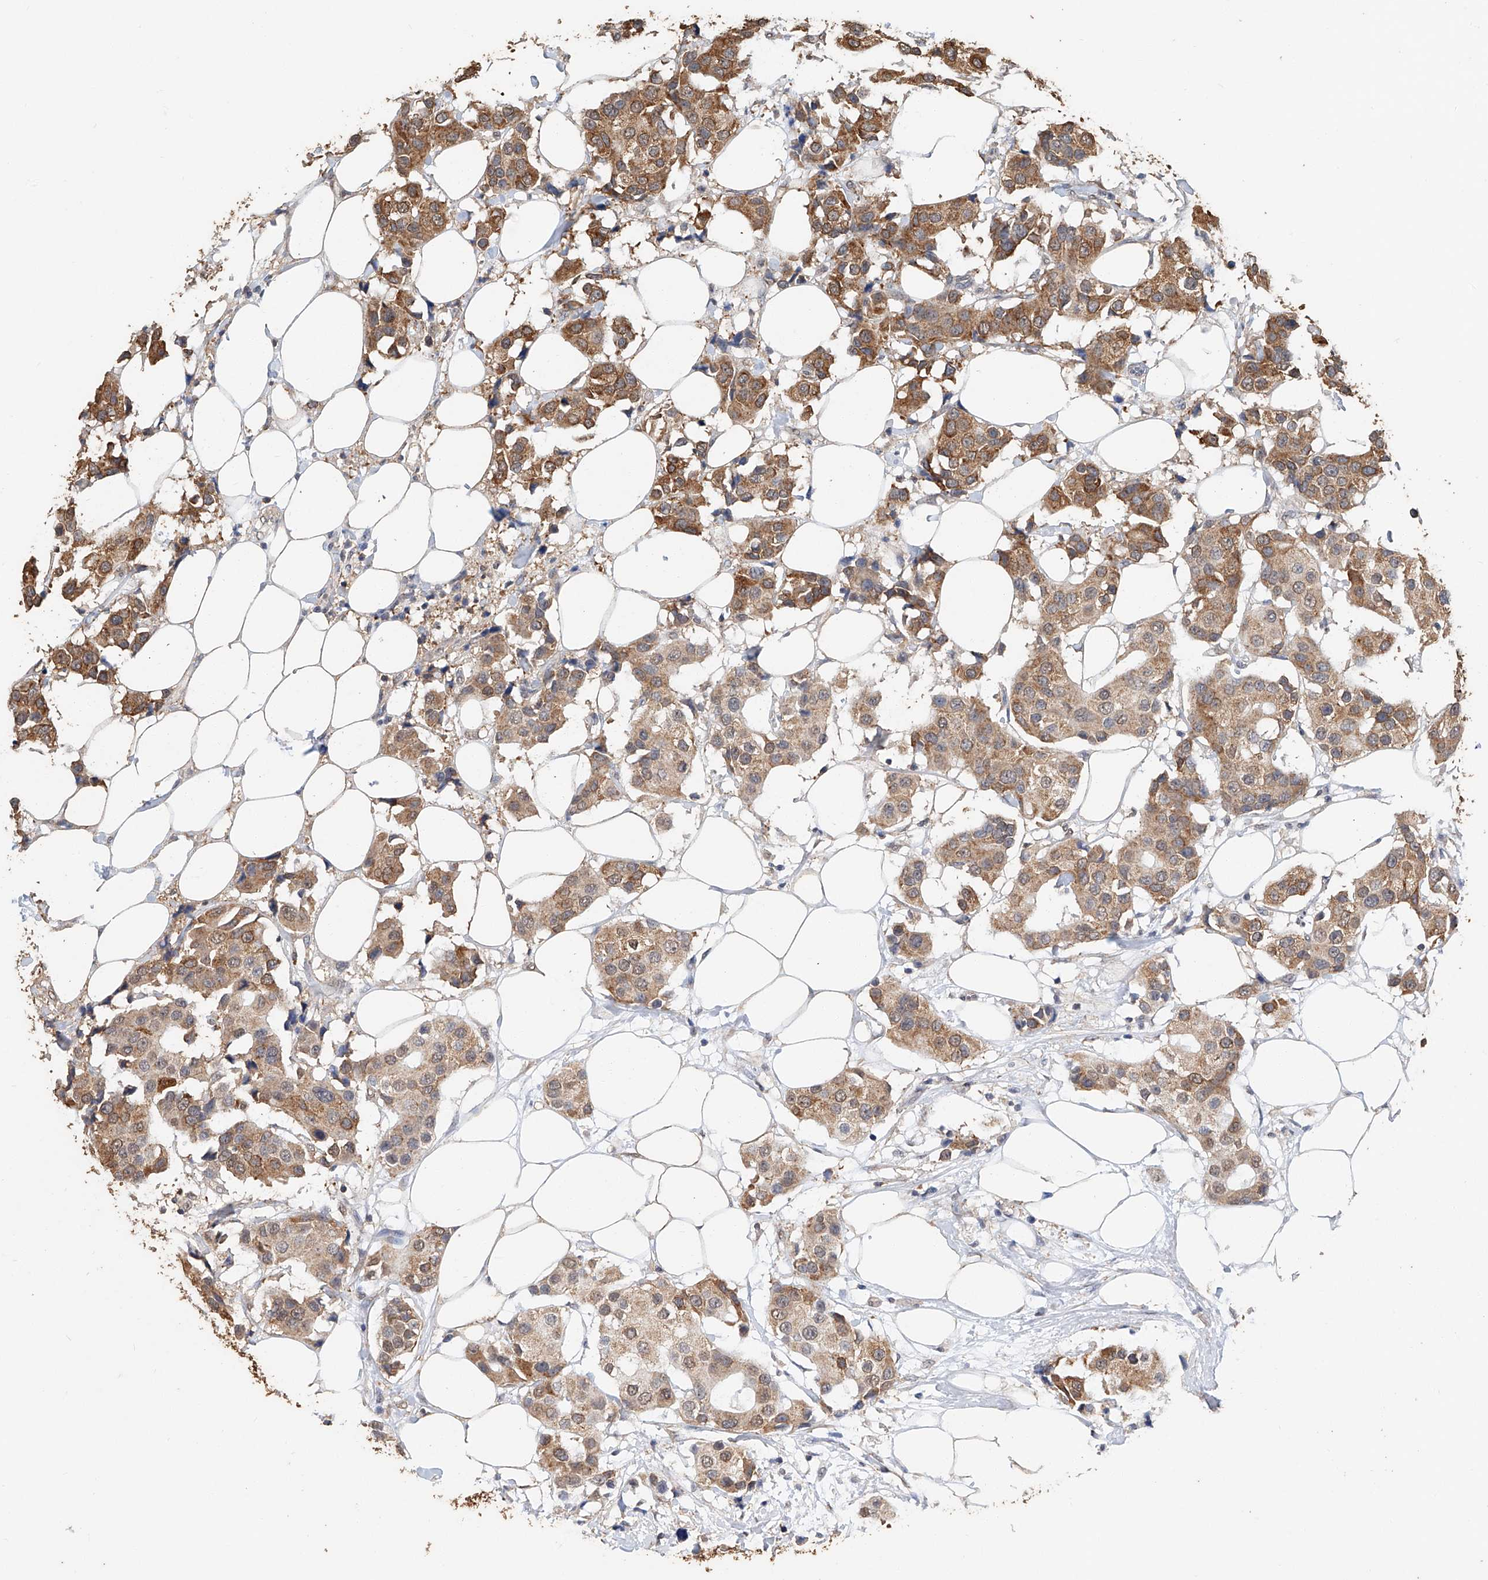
{"staining": {"intensity": "moderate", "quantity": ">75%", "location": "cytoplasmic/membranous"}, "tissue": "breast cancer", "cell_type": "Tumor cells", "image_type": "cancer", "snomed": [{"axis": "morphology", "description": "Normal tissue, NOS"}, {"axis": "morphology", "description": "Duct carcinoma"}, {"axis": "topography", "description": "Breast"}], "caption": "Immunohistochemical staining of intraductal carcinoma (breast) demonstrates moderate cytoplasmic/membranous protein positivity in about >75% of tumor cells.", "gene": "CERS4", "patient": {"sex": "female", "age": 39}}